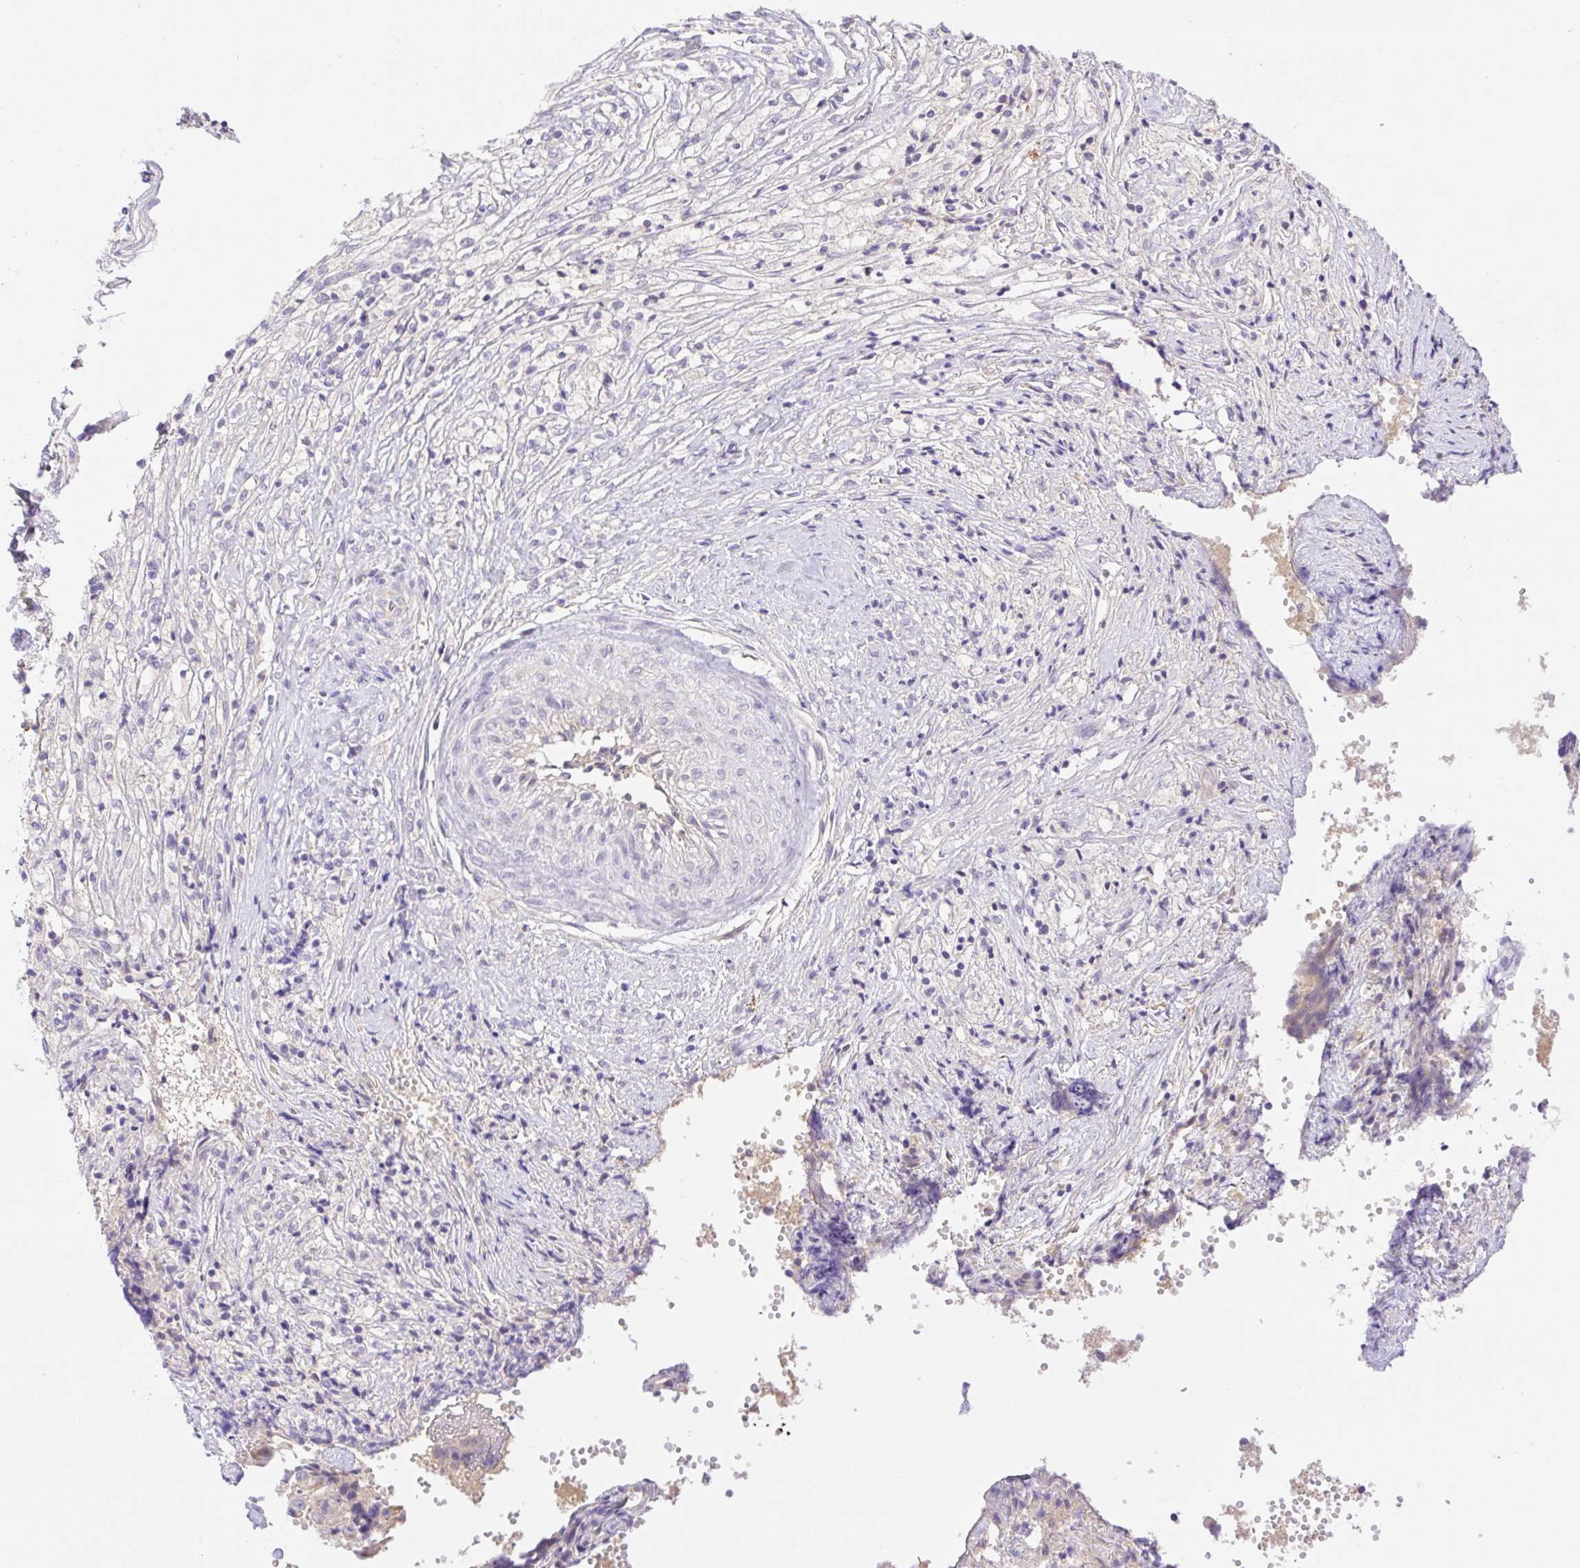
{"staining": {"intensity": "negative", "quantity": "none", "location": "none"}, "tissue": "ovarian cancer", "cell_type": "Tumor cells", "image_type": "cancer", "snomed": [{"axis": "morphology", "description": "Carcinoma, endometroid"}, {"axis": "topography", "description": "Ovary"}], "caption": "Endometroid carcinoma (ovarian) was stained to show a protein in brown. There is no significant staining in tumor cells. (Stains: DAB immunohistochemistry (IHC) with hematoxylin counter stain, Microscopy: brightfield microscopy at high magnification).", "gene": "DENND5A", "patient": {"sex": "female", "age": 42}}